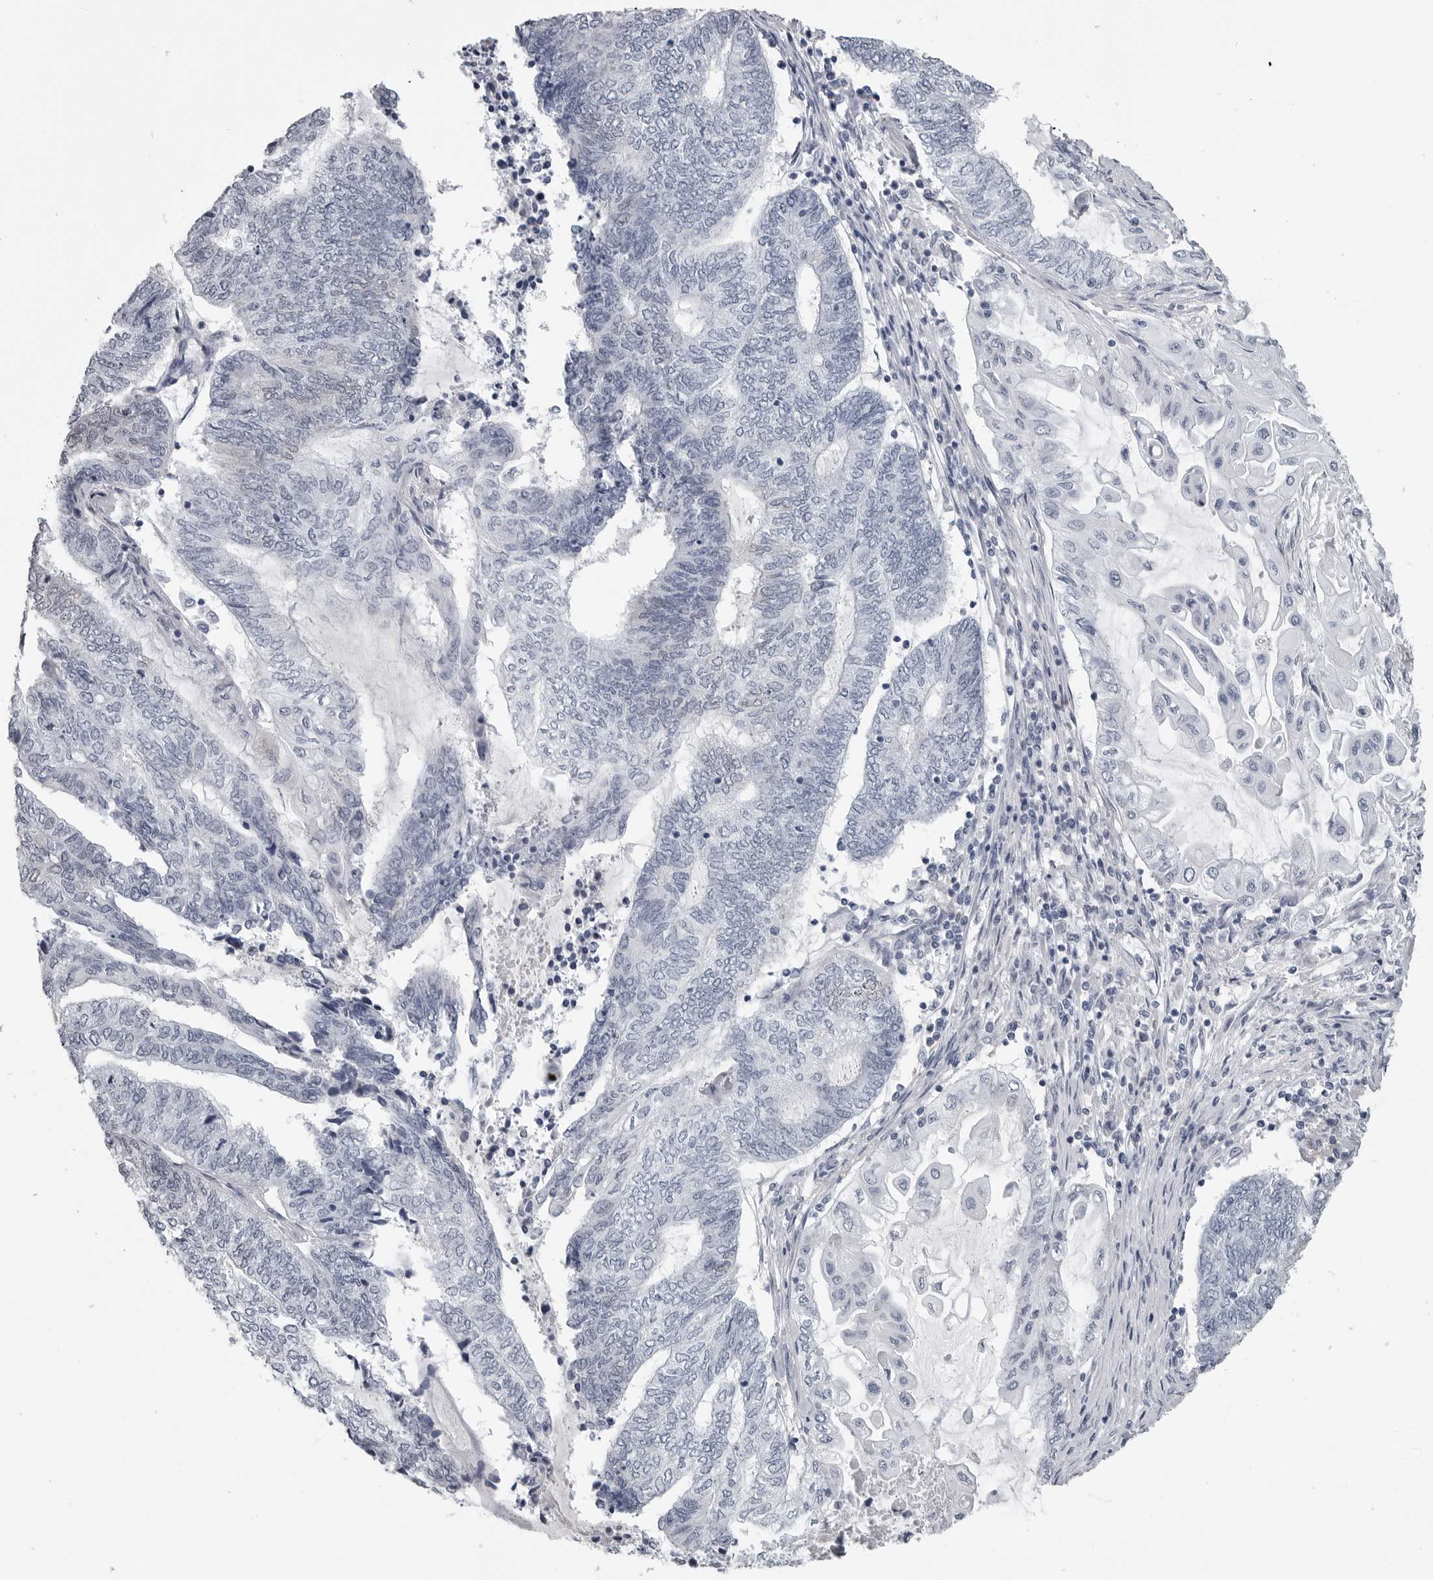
{"staining": {"intensity": "negative", "quantity": "none", "location": "none"}, "tissue": "endometrial cancer", "cell_type": "Tumor cells", "image_type": "cancer", "snomed": [{"axis": "morphology", "description": "Adenocarcinoma, NOS"}, {"axis": "topography", "description": "Uterus"}, {"axis": "topography", "description": "Endometrium"}], "caption": "Endometrial cancer was stained to show a protein in brown. There is no significant expression in tumor cells.", "gene": "AMPD1", "patient": {"sex": "female", "age": 70}}